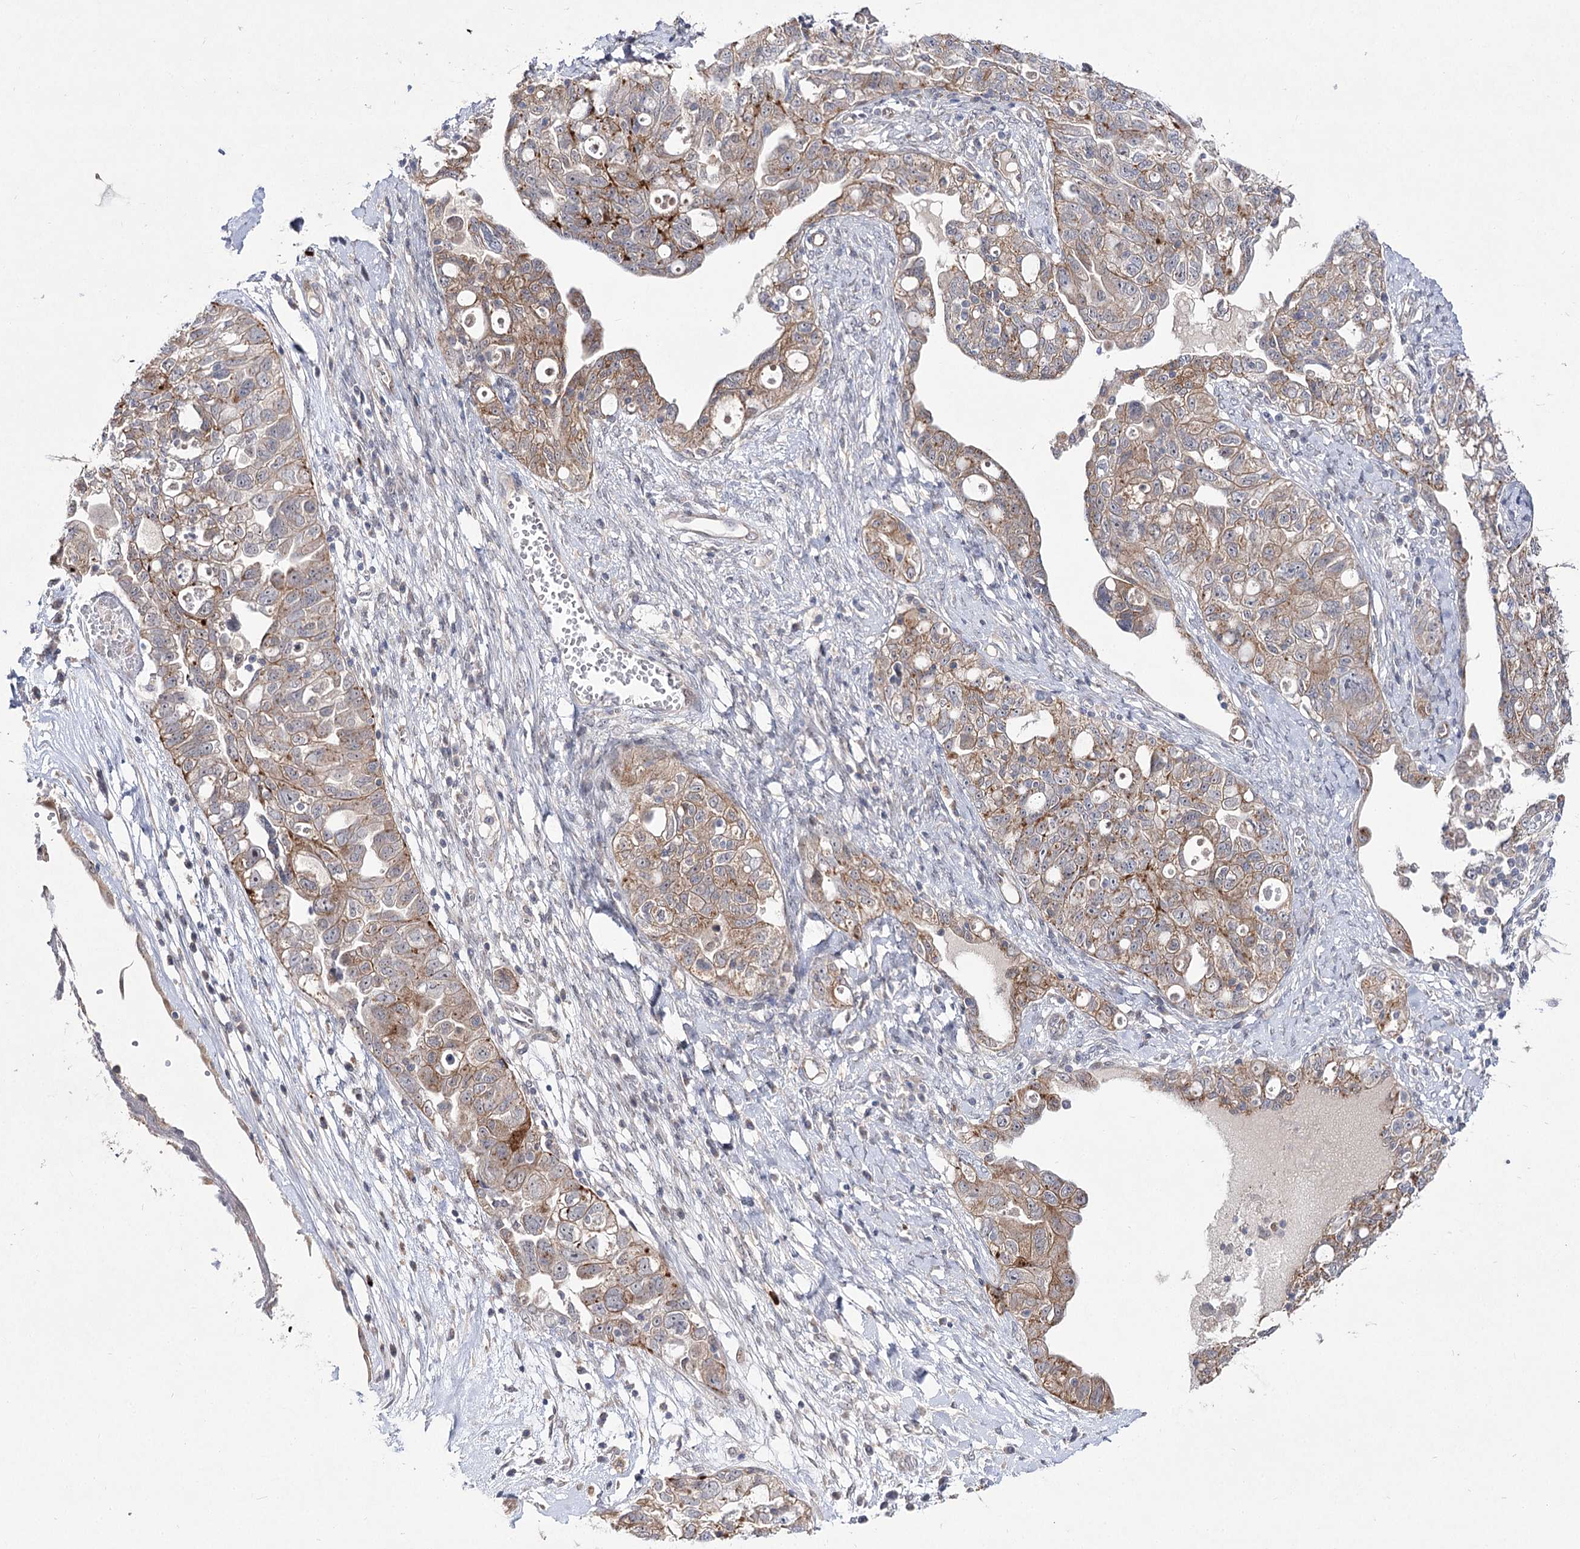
{"staining": {"intensity": "moderate", "quantity": ">75%", "location": "cytoplasmic/membranous"}, "tissue": "ovarian cancer", "cell_type": "Tumor cells", "image_type": "cancer", "snomed": [{"axis": "morphology", "description": "Carcinoma, NOS"}, {"axis": "morphology", "description": "Cystadenocarcinoma, serous, NOS"}, {"axis": "topography", "description": "Ovary"}], "caption": "There is medium levels of moderate cytoplasmic/membranous expression in tumor cells of ovarian cancer, as demonstrated by immunohistochemical staining (brown color).", "gene": "ARHGAP32", "patient": {"sex": "female", "age": 69}}